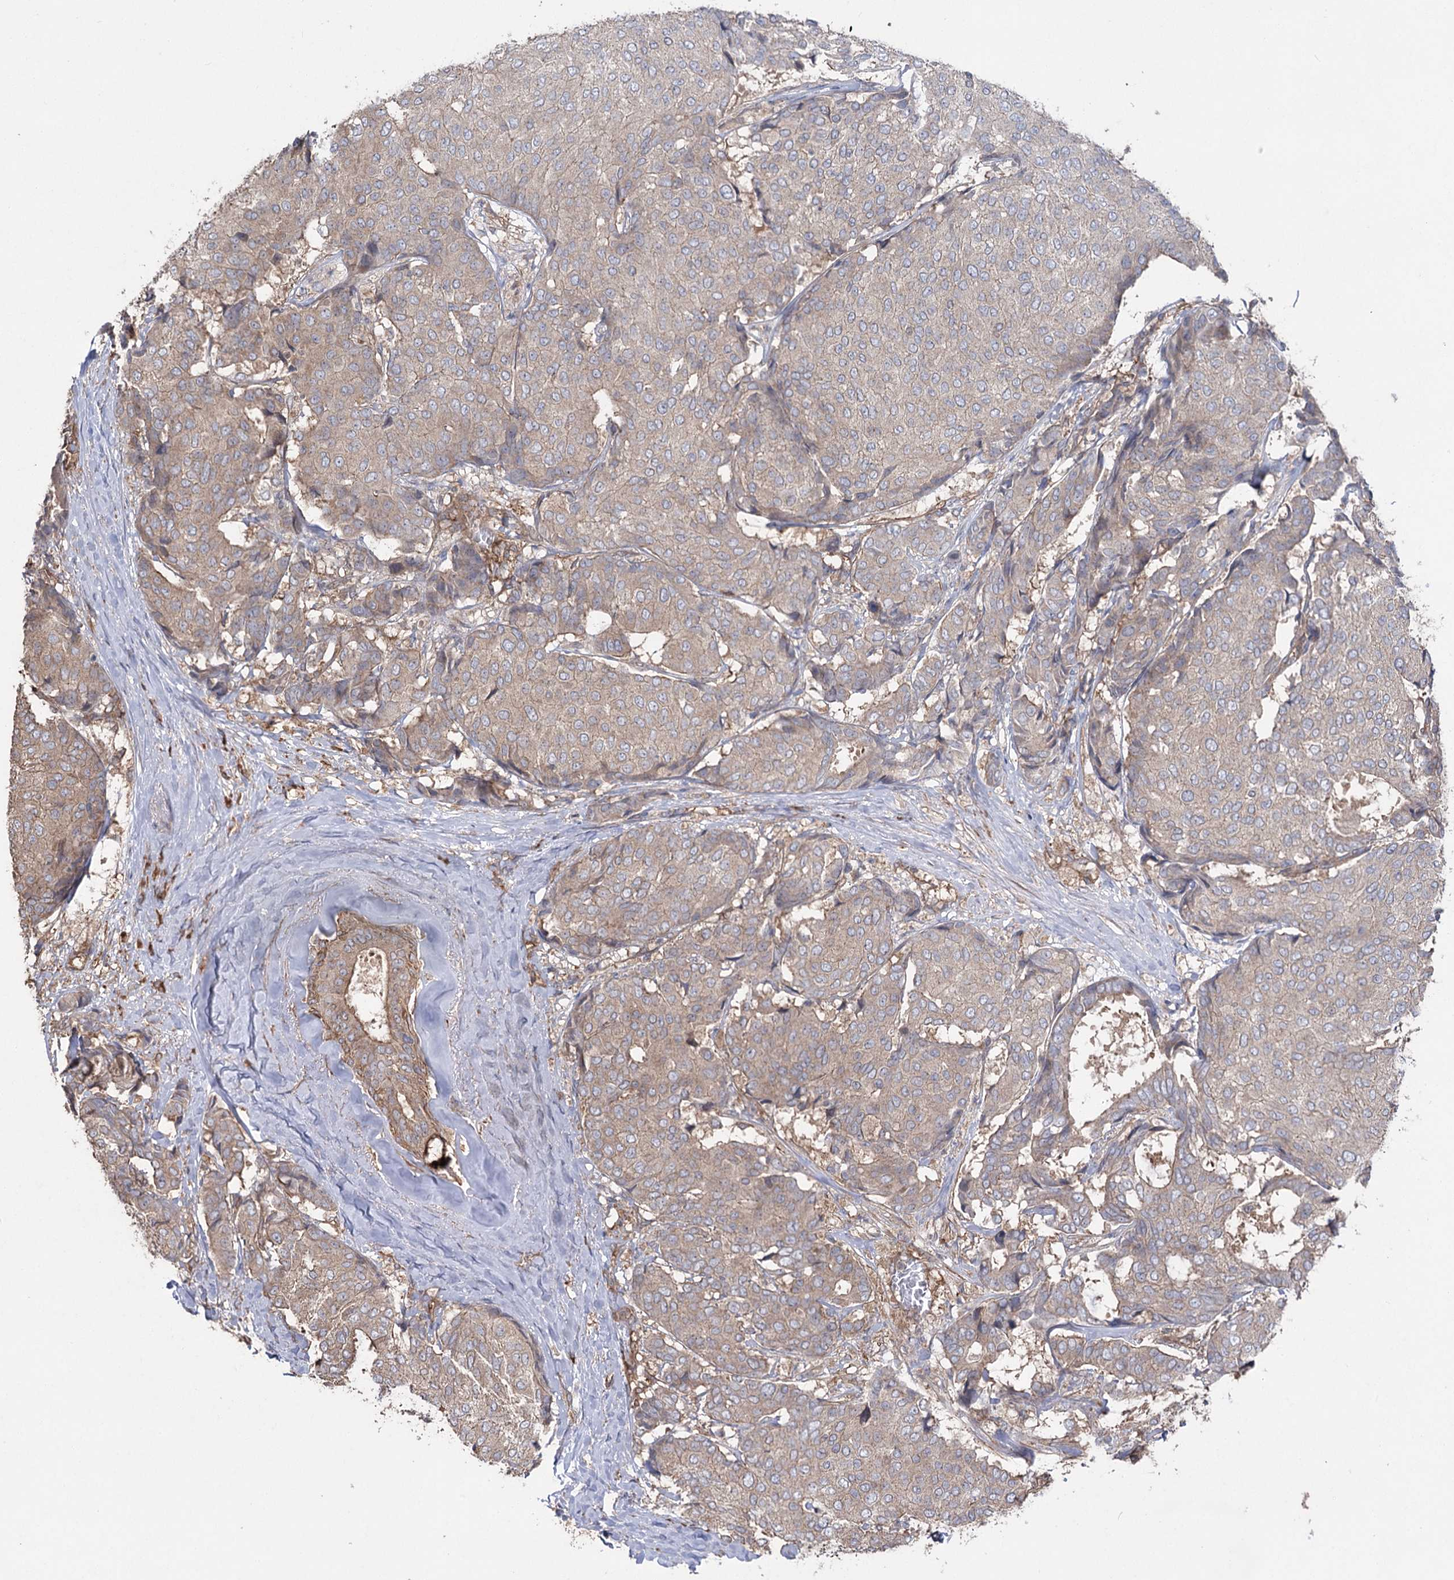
{"staining": {"intensity": "weak", "quantity": ">75%", "location": "cytoplasmic/membranous"}, "tissue": "breast cancer", "cell_type": "Tumor cells", "image_type": "cancer", "snomed": [{"axis": "morphology", "description": "Duct carcinoma"}, {"axis": "topography", "description": "Breast"}], "caption": "A brown stain labels weak cytoplasmic/membranous positivity of a protein in human breast cancer (infiltrating ductal carcinoma) tumor cells. (Stains: DAB in brown, nuclei in blue, Microscopy: brightfield microscopy at high magnification).", "gene": "LARS2", "patient": {"sex": "female", "age": 75}}